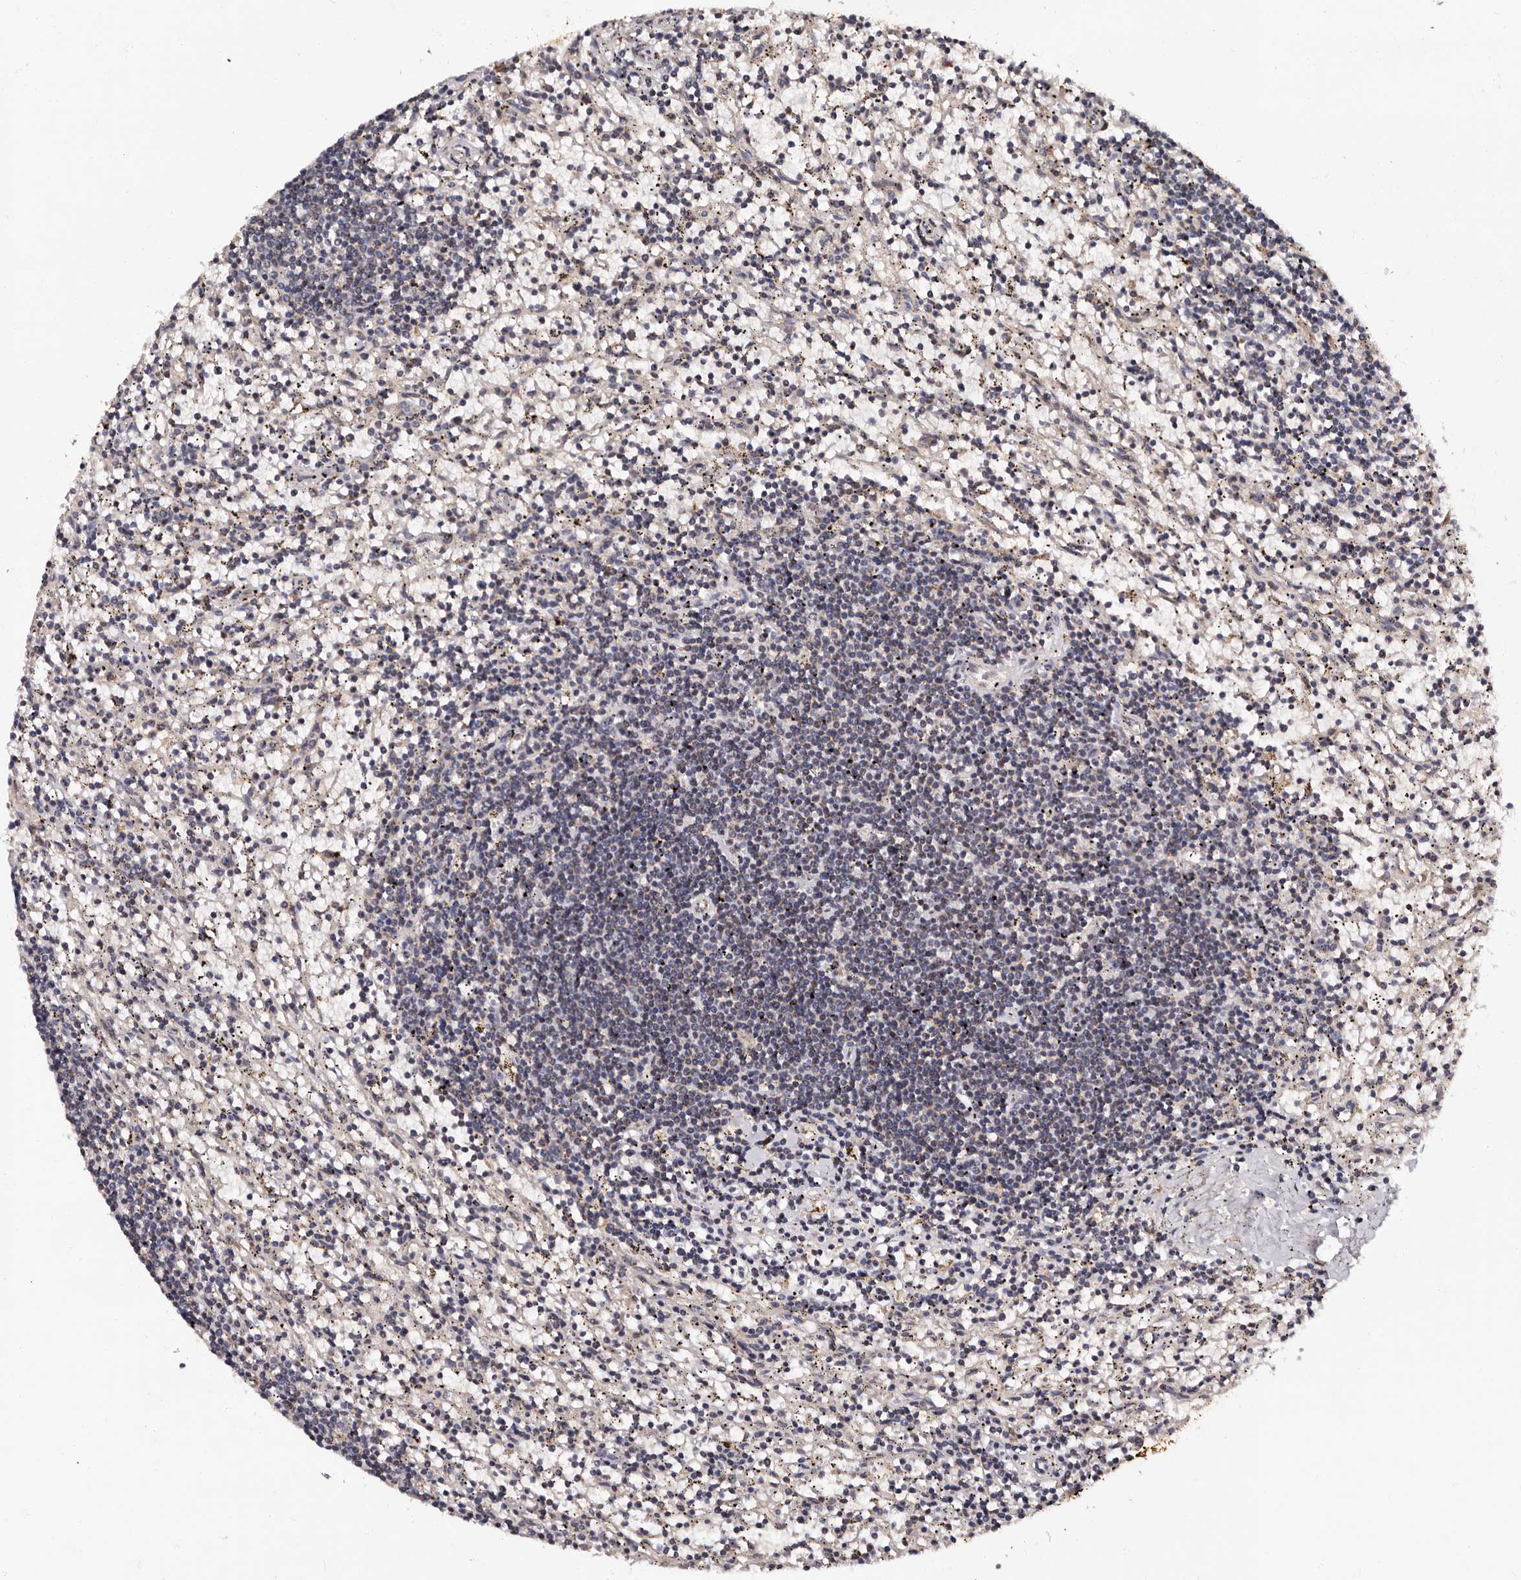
{"staining": {"intensity": "weak", "quantity": "<25%", "location": "cytoplasmic/membranous"}, "tissue": "lymphoma", "cell_type": "Tumor cells", "image_type": "cancer", "snomed": [{"axis": "morphology", "description": "Malignant lymphoma, non-Hodgkin's type, Low grade"}, {"axis": "topography", "description": "Spleen"}], "caption": "Protein analysis of low-grade malignant lymphoma, non-Hodgkin's type exhibits no significant positivity in tumor cells.", "gene": "ADCK5", "patient": {"sex": "male", "age": 76}}